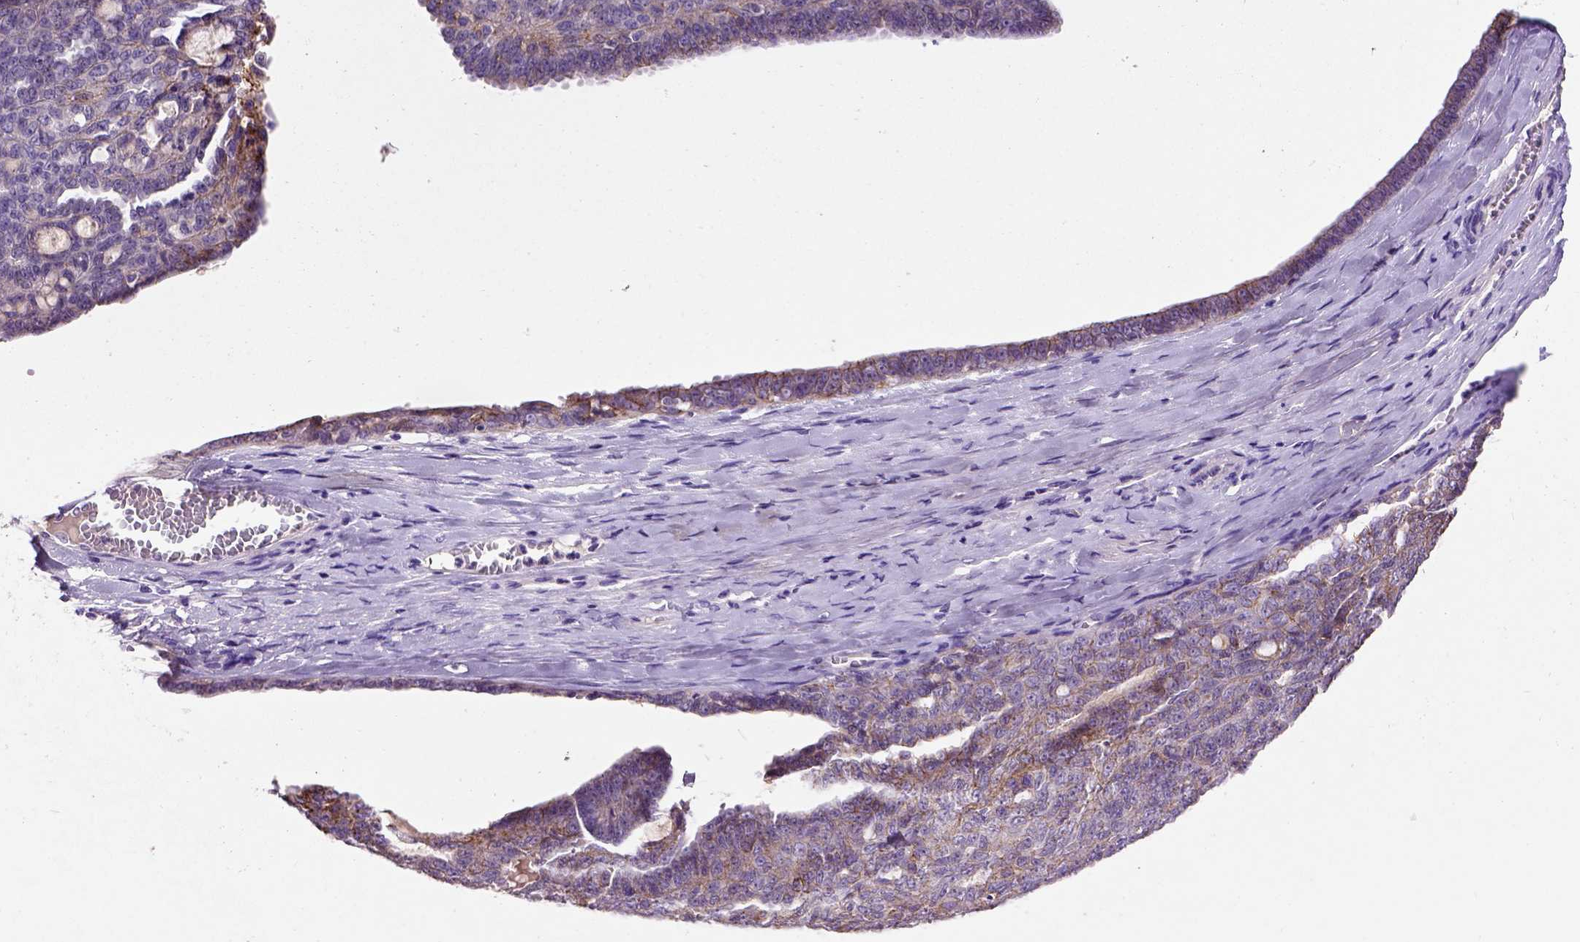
{"staining": {"intensity": "weak", "quantity": "<25%", "location": "cytoplasmic/membranous"}, "tissue": "ovarian cancer", "cell_type": "Tumor cells", "image_type": "cancer", "snomed": [{"axis": "morphology", "description": "Cystadenocarcinoma, serous, NOS"}, {"axis": "topography", "description": "Ovary"}], "caption": "The photomicrograph demonstrates no staining of tumor cells in ovarian cancer.", "gene": "CDH1", "patient": {"sex": "female", "age": 71}}